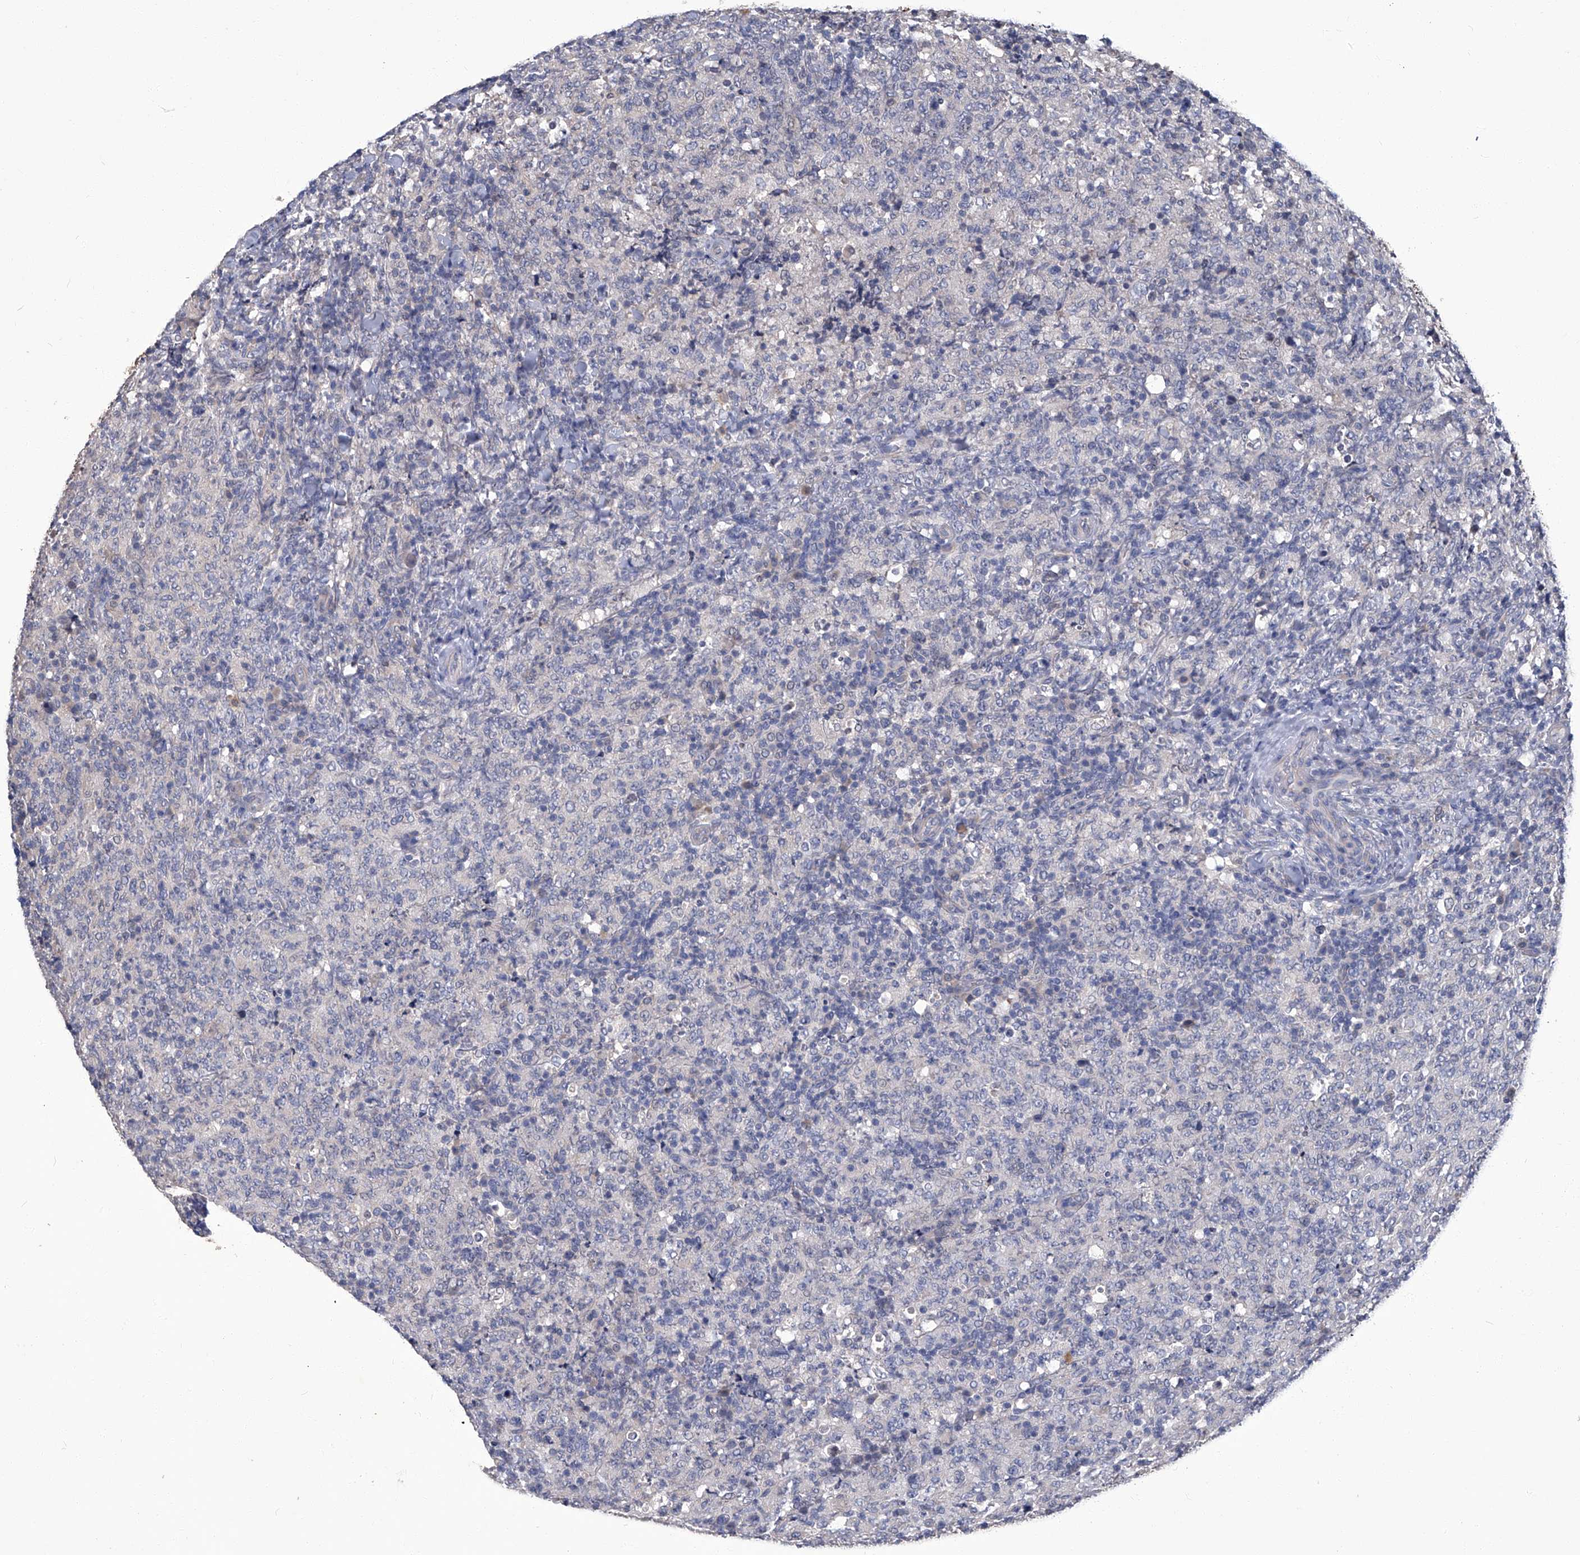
{"staining": {"intensity": "negative", "quantity": "none", "location": "none"}, "tissue": "lymphoma", "cell_type": "Tumor cells", "image_type": "cancer", "snomed": [{"axis": "morphology", "description": "Malignant lymphoma, non-Hodgkin's type, High grade"}, {"axis": "topography", "description": "Tonsil"}], "caption": "The histopathology image displays no significant staining in tumor cells of malignant lymphoma, non-Hodgkin's type (high-grade). (DAB (3,3'-diaminobenzidine) immunohistochemistry, high magnification).", "gene": "TGFBR1", "patient": {"sex": "female", "age": 36}}